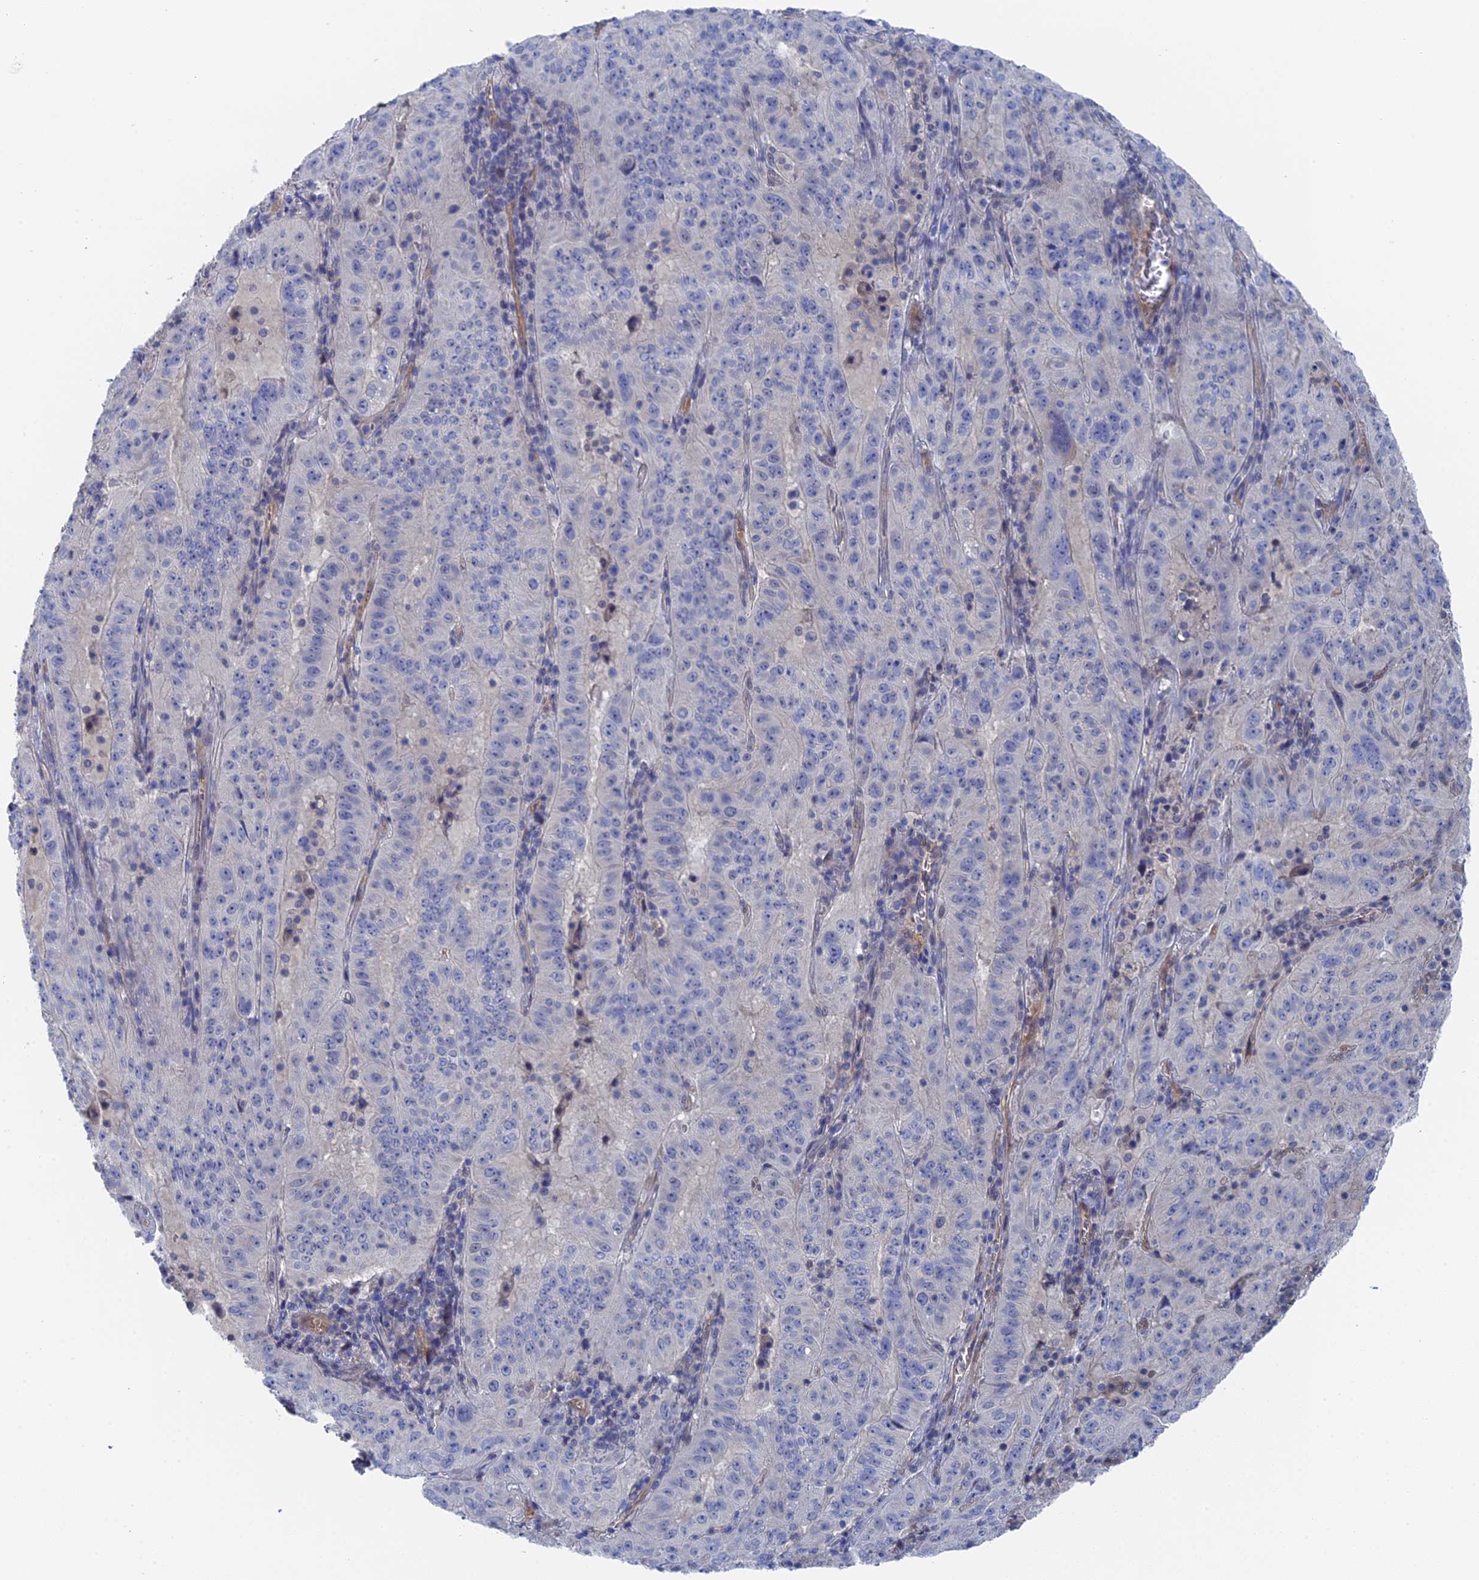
{"staining": {"intensity": "negative", "quantity": "none", "location": "none"}, "tissue": "pancreatic cancer", "cell_type": "Tumor cells", "image_type": "cancer", "snomed": [{"axis": "morphology", "description": "Adenocarcinoma, NOS"}, {"axis": "topography", "description": "Pancreas"}], "caption": "IHC photomicrograph of pancreatic cancer (adenocarcinoma) stained for a protein (brown), which demonstrates no positivity in tumor cells.", "gene": "MTHFSD", "patient": {"sex": "male", "age": 63}}